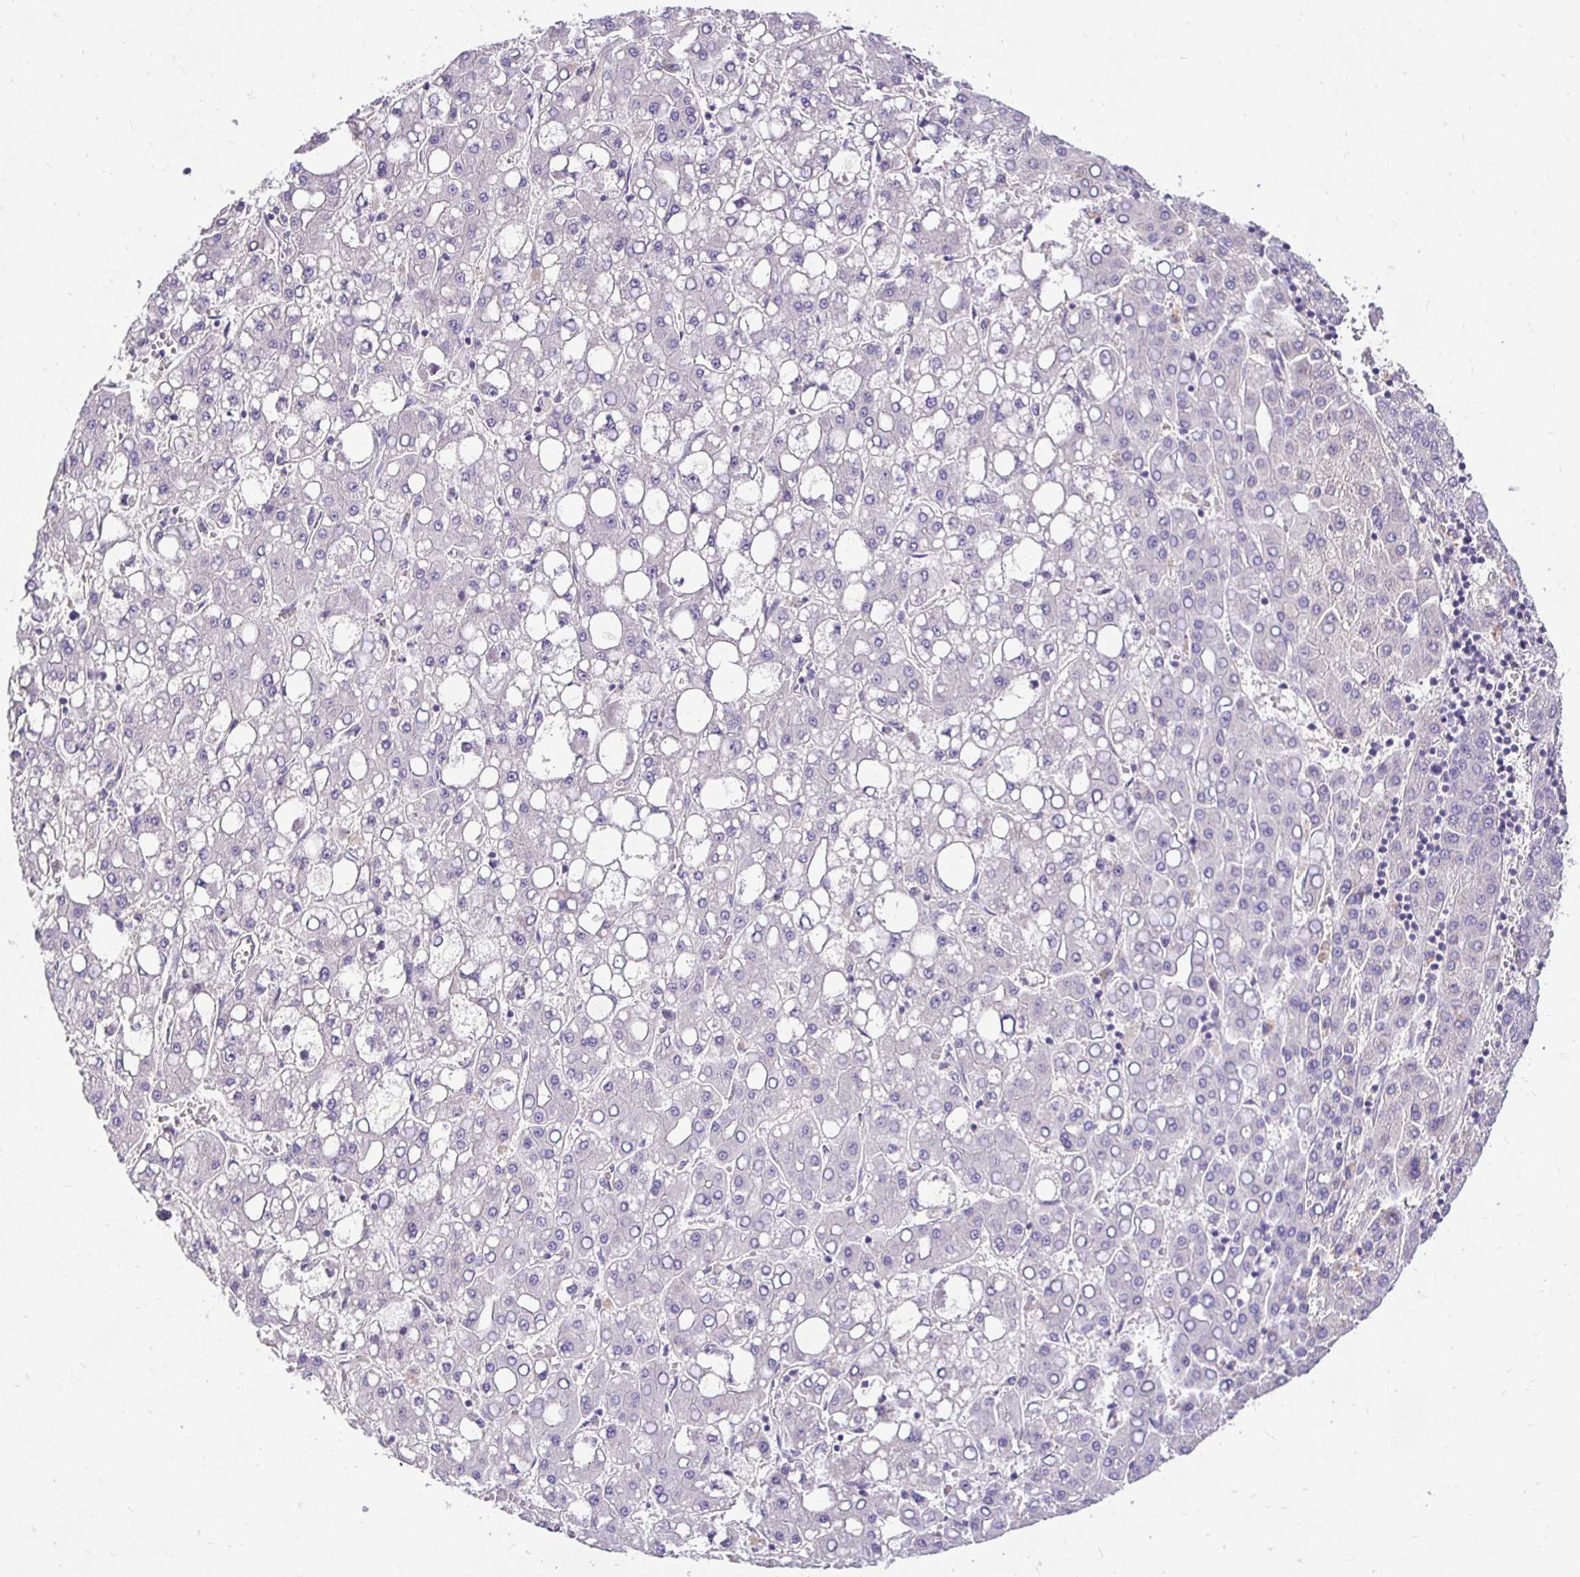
{"staining": {"intensity": "negative", "quantity": "none", "location": "none"}, "tissue": "liver cancer", "cell_type": "Tumor cells", "image_type": "cancer", "snomed": [{"axis": "morphology", "description": "Carcinoma, Hepatocellular, NOS"}, {"axis": "topography", "description": "Liver"}], "caption": "An immunohistochemistry micrograph of liver cancer (hepatocellular carcinoma) is shown. There is no staining in tumor cells of liver cancer (hepatocellular carcinoma).", "gene": "SLC9A1", "patient": {"sex": "male", "age": 65}}